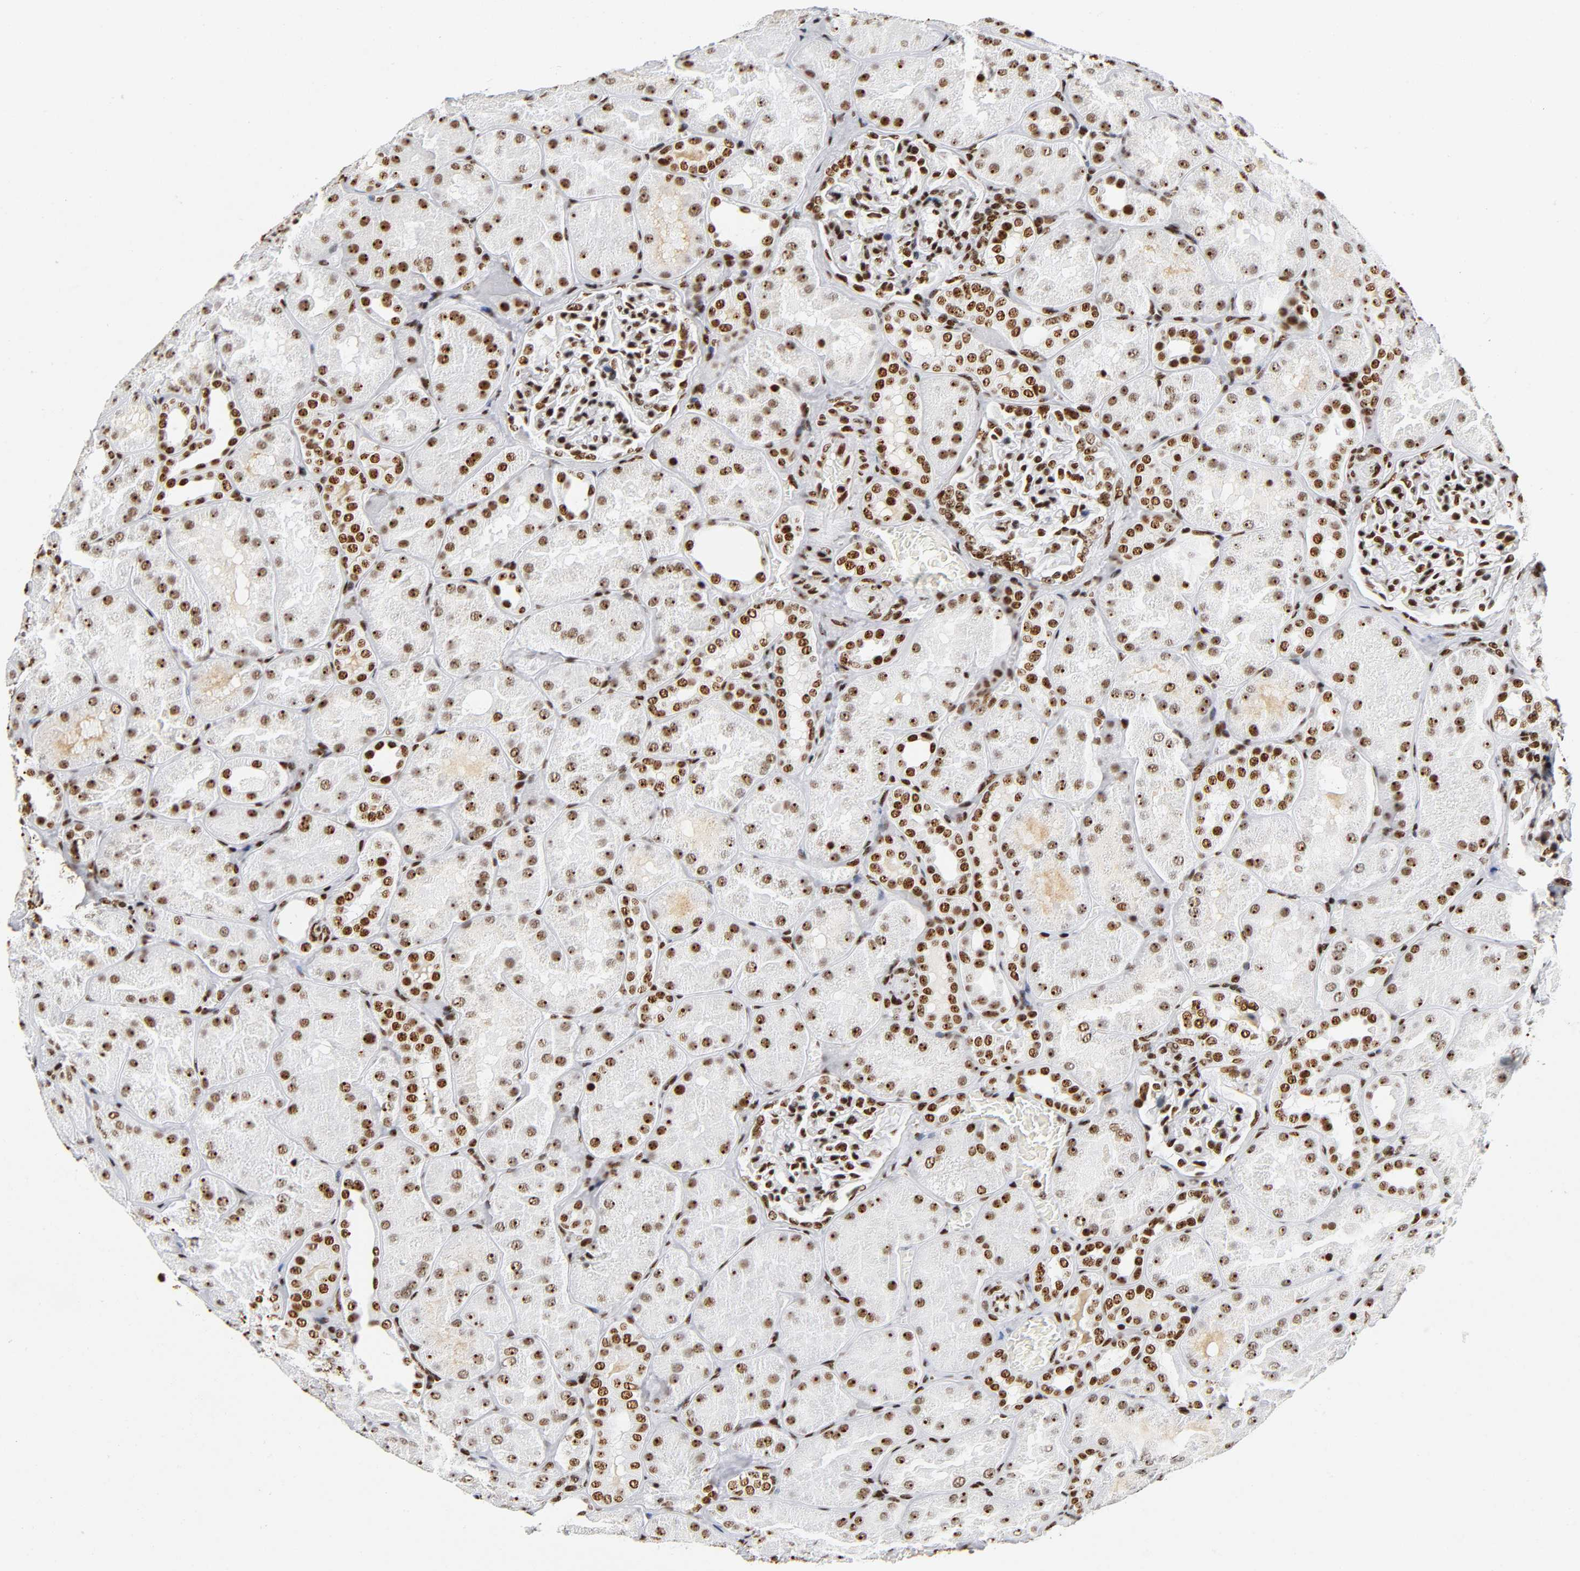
{"staining": {"intensity": "strong", "quantity": ">75%", "location": "nuclear"}, "tissue": "kidney", "cell_type": "Cells in glomeruli", "image_type": "normal", "snomed": [{"axis": "morphology", "description": "Normal tissue, NOS"}, {"axis": "topography", "description": "Kidney"}], "caption": "Protein analysis of normal kidney demonstrates strong nuclear positivity in about >75% of cells in glomeruli. (brown staining indicates protein expression, while blue staining denotes nuclei).", "gene": "UBTF", "patient": {"sex": "male", "age": 28}}